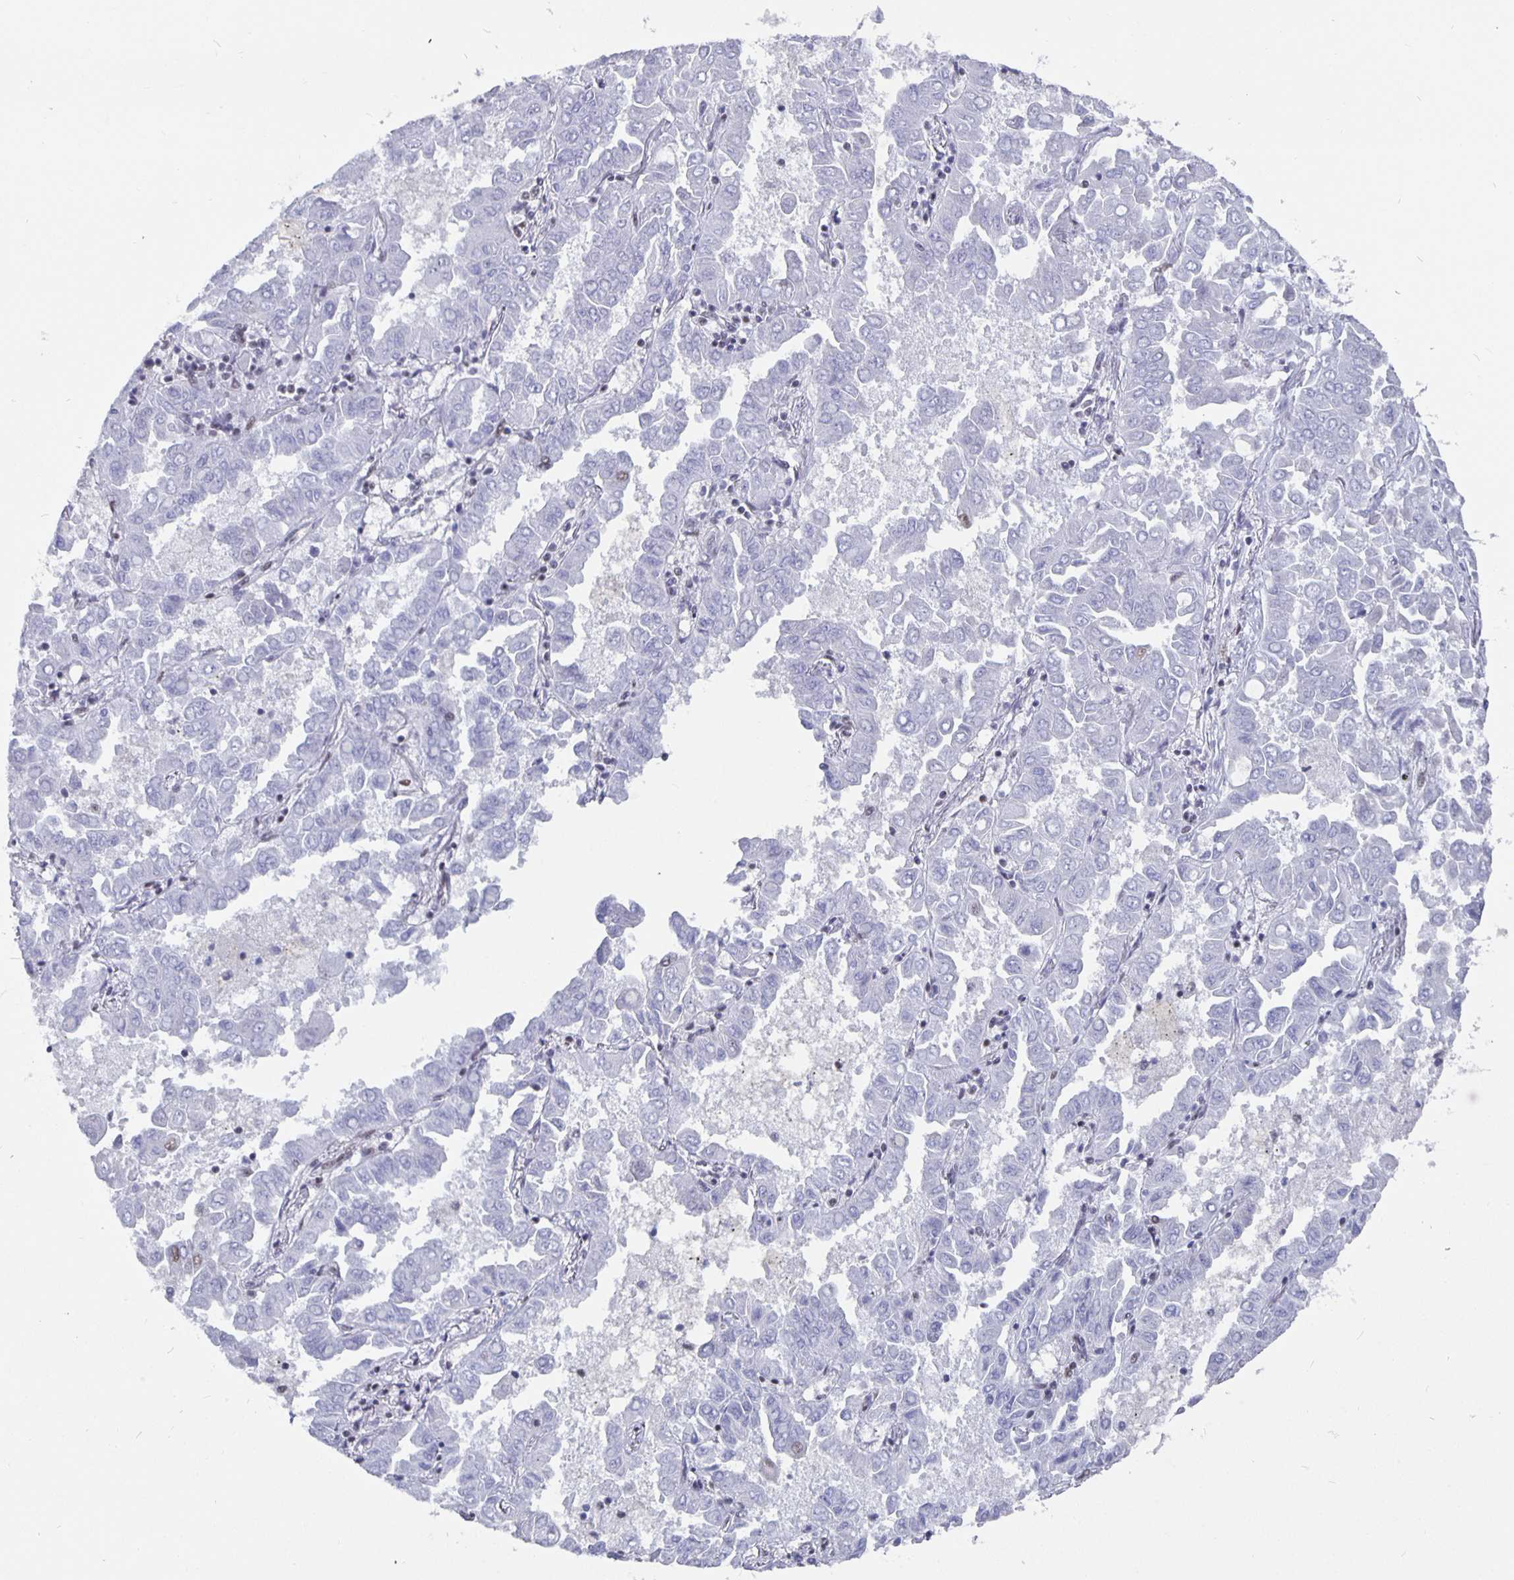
{"staining": {"intensity": "negative", "quantity": "none", "location": "none"}, "tissue": "lung cancer", "cell_type": "Tumor cells", "image_type": "cancer", "snomed": [{"axis": "morphology", "description": "Adenocarcinoma, NOS"}, {"axis": "topography", "description": "Lung"}], "caption": "DAB immunohistochemical staining of lung adenocarcinoma shows no significant expression in tumor cells.", "gene": "PBX2", "patient": {"sex": "male", "age": 64}}